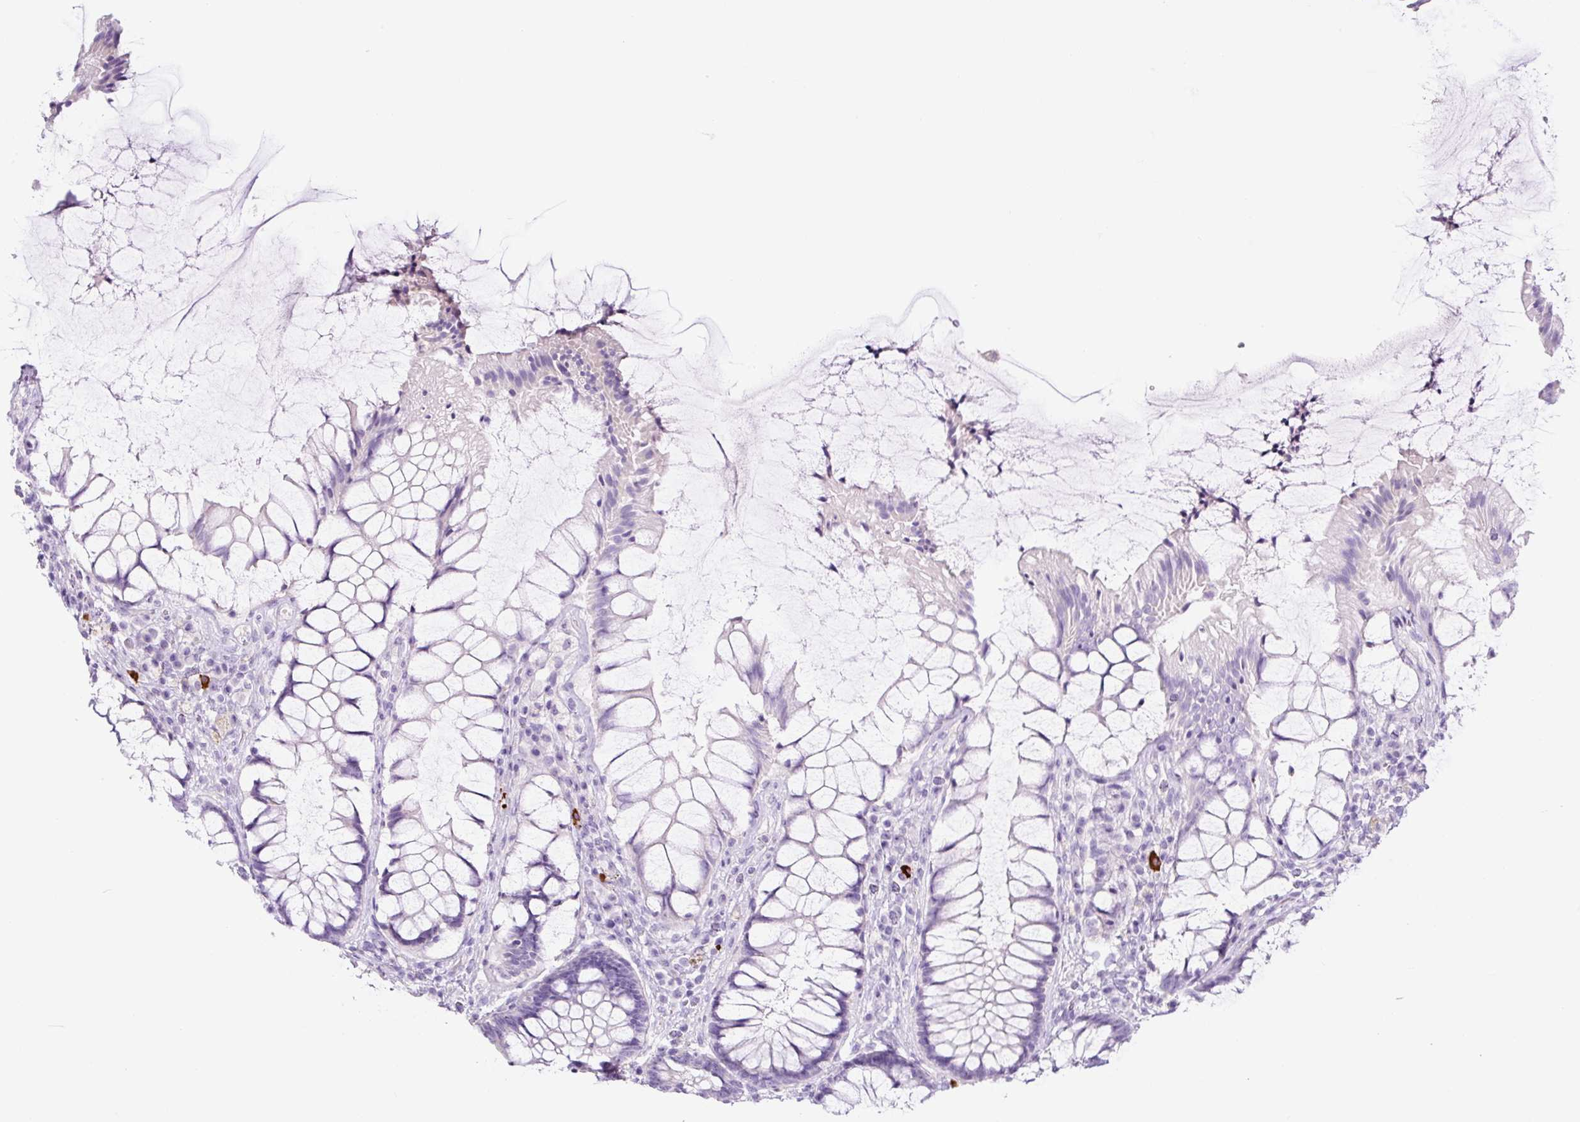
{"staining": {"intensity": "negative", "quantity": "none", "location": "none"}, "tissue": "rectum", "cell_type": "Glandular cells", "image_type": "normal", "snomed": [{"axis": "morphology", "description": "Normal tissue, NOS"}, {"axis": "topography", "description": "Rectum"}], "caption": "Immunohistochemistry (IHC) image of normal human rectum stained for a protein (brown), which displays no staining in glandular cells. (DAB (3,3'-diaminobenzidine) IHC, high magnification).", "gene": "RNF212B", "patient": {"sex": "female", "age": 58}}